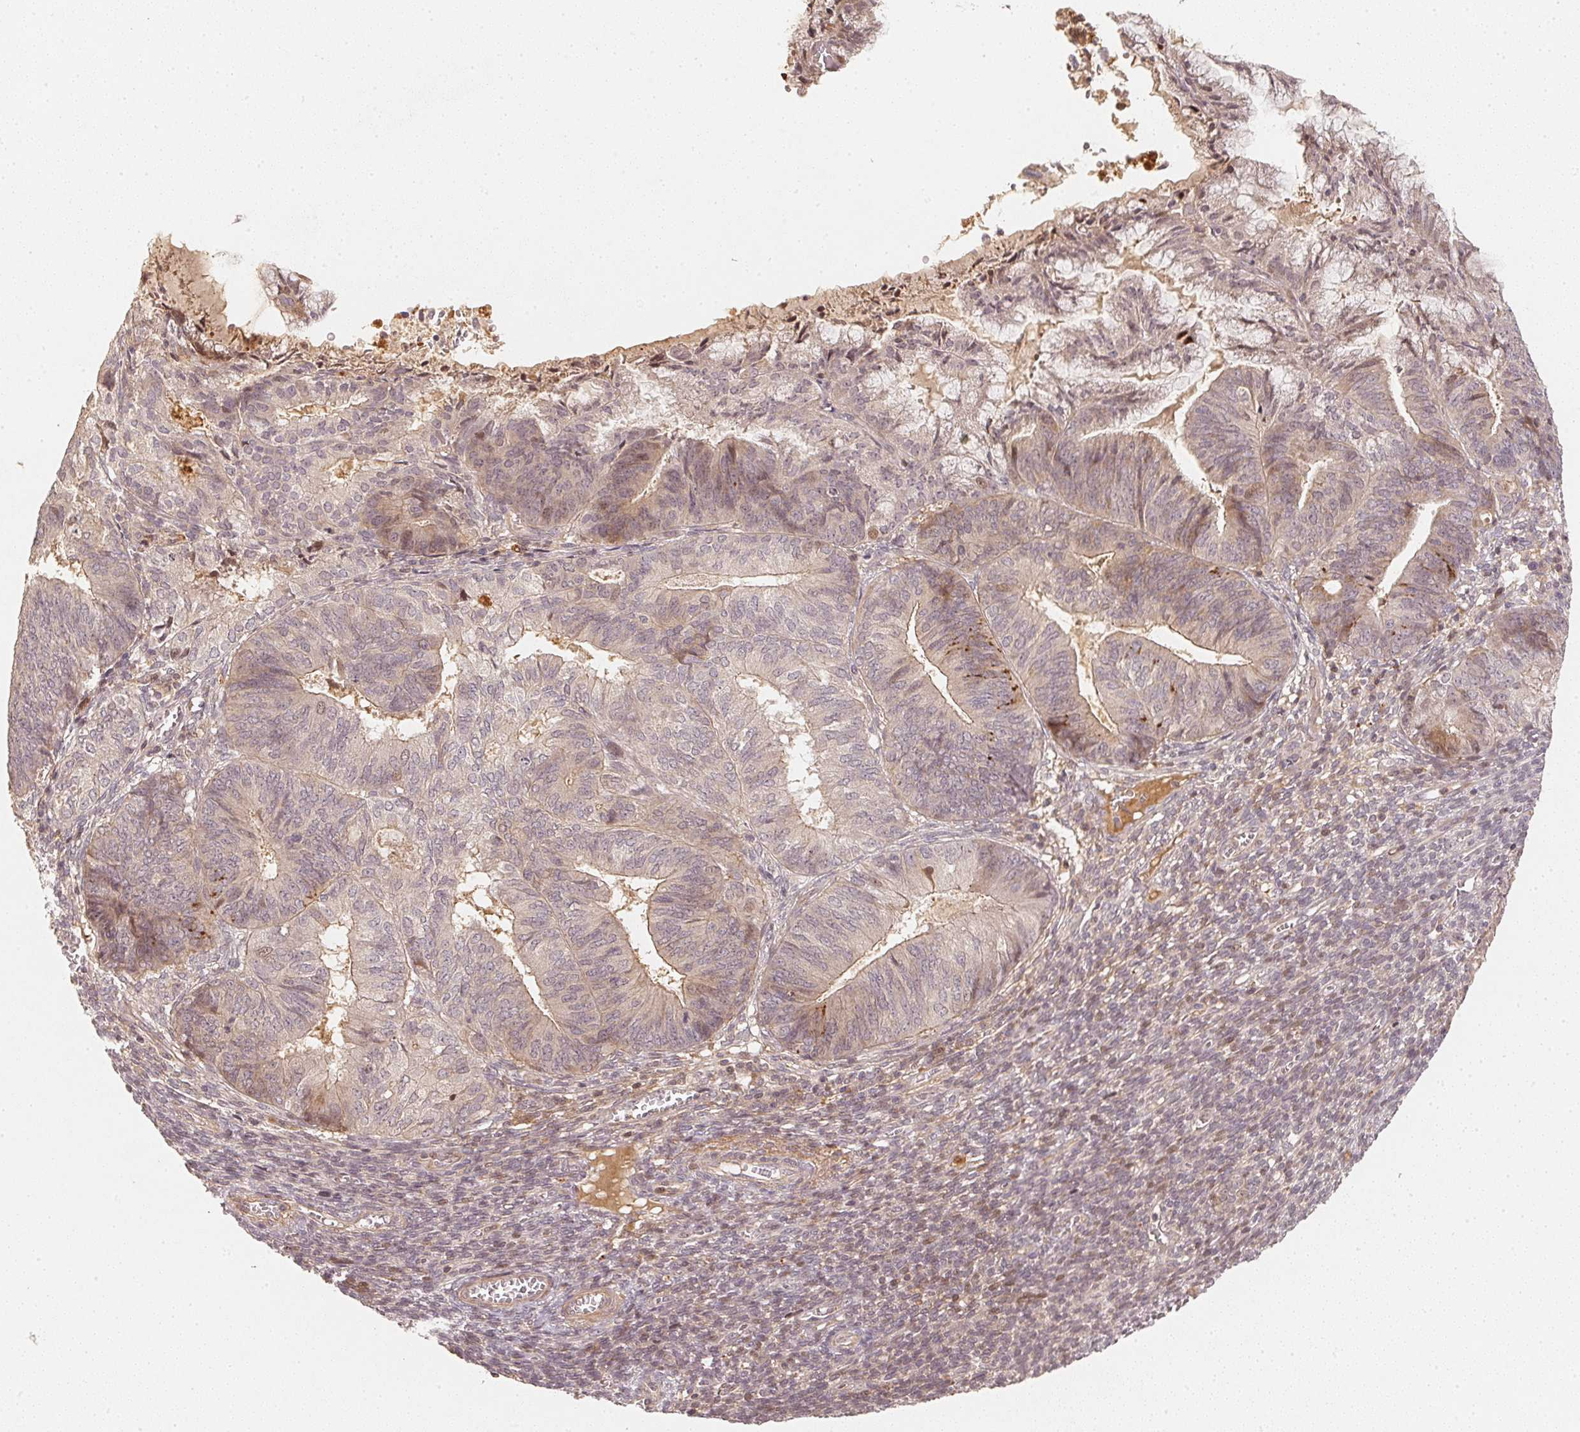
{"staining": {"intensity": "negative", "quantity": "none", "location": "none"}, "tissue": "endometrial cancer", "cell_type": "Tumor cells", "image_type": "cancer", "snomed": [{"axis": "morphology", "description": "Adenocarcinoma, NOS"}, {"axis": "topography", "description": "Endometrium"}], "caption": "Endometrial cancer (adenocarcinoma) was stained to show a protein in brown. There is no significant expression in tumor cells.", "gene": "SERPINE1", "patient": {"sex": "female", "age": 86}}